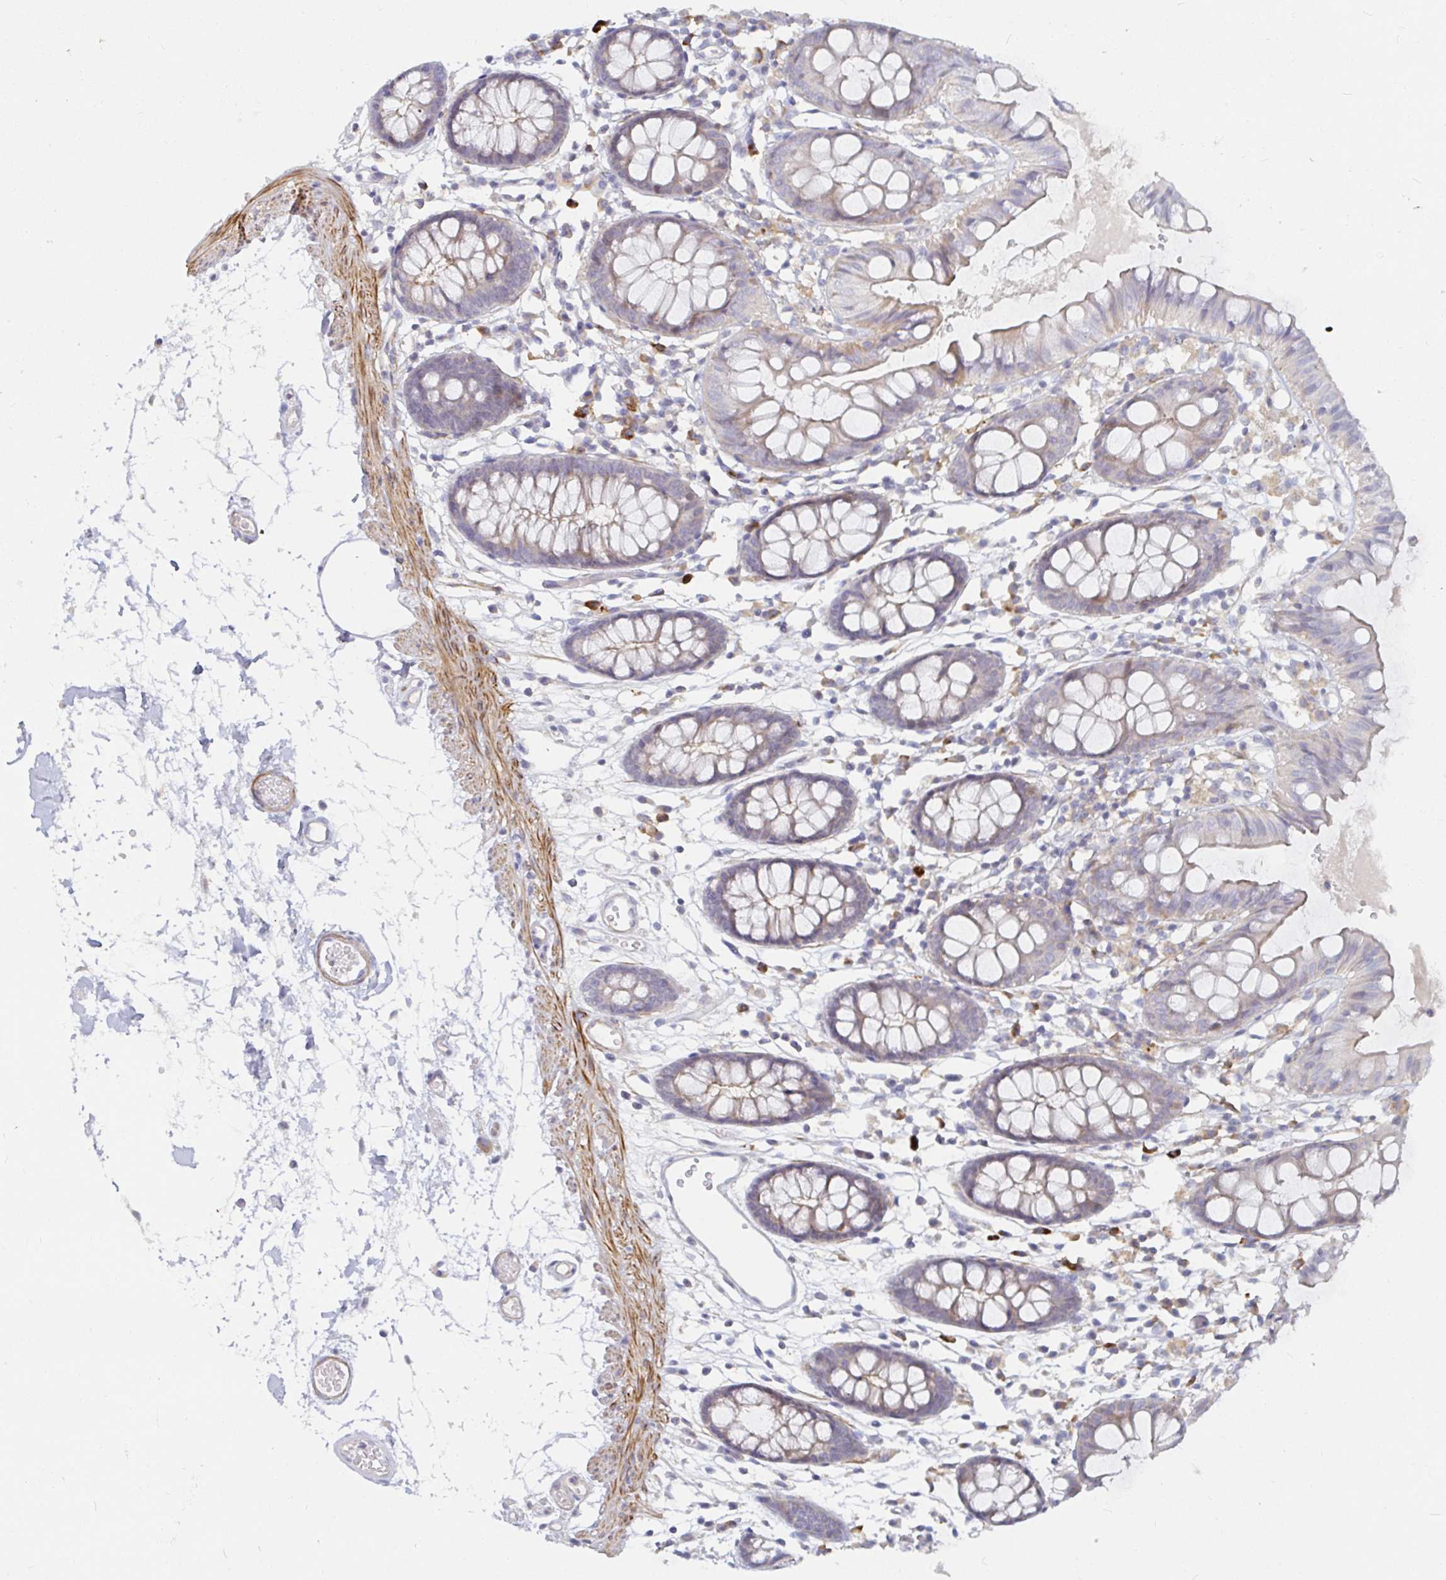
{"staining": {"intensity": "moderate", "quantity": ">75%", "location": "cytoplasmic/membranous"}, "tissue": "colon", "cell_type": "Endothelial cells", "image_type": "normal", "snomed": [{"axis": "morphology", "description": "Normal tissue, NOS"}, {"axis": "topography", "description": "Colon"}], "caption": "This micrograph displays immunohistochemistry staining of unremarkable human colon, with medium moderate cytoplasmic/membranous positivity in about >75% of endothelial cells.", "gene": "SSH2", "patient": {"sex": "female", "age": 84}}